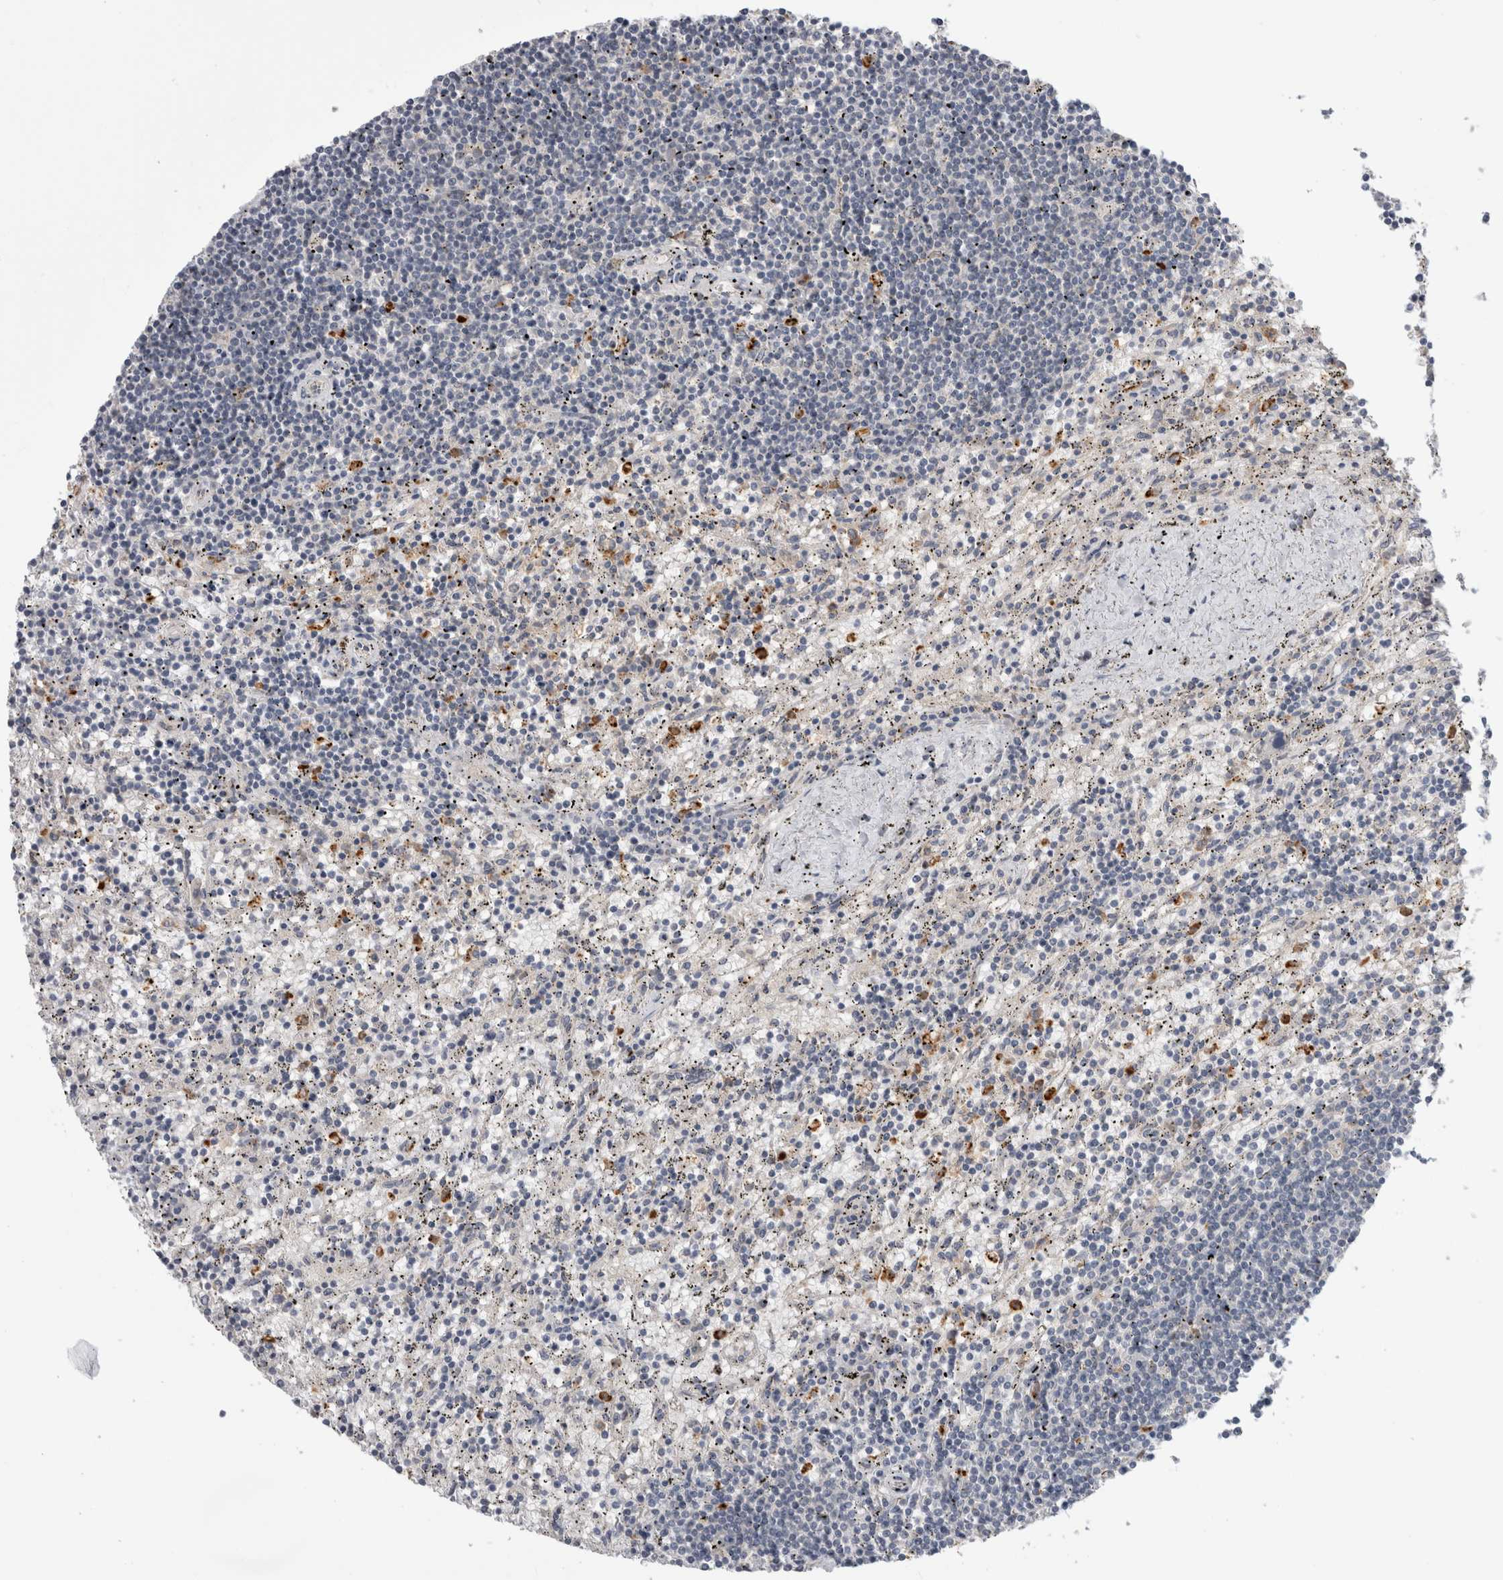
{"staining": {"intensity": "negative", "quantity": "none", "location": "none"}, "tissue": "lymphoma", "cell_type": "Tumor cells", "image_type": "cancer", "snomed": [{"axis": "morphology", "description": "Malignant lymphoma, non-Hodgkin's type, Low grade"}, {"axis": "topography", "description": "Spleen"}], "caption": "This is a photomicrograph of immunohistochemistry staining of malignant lymphoma, non-Hodgkin's type (low-grade), which shows no expression in tumor cells.", "gene": "TBCE", "patient": {"sex": "male", "age": 76}}